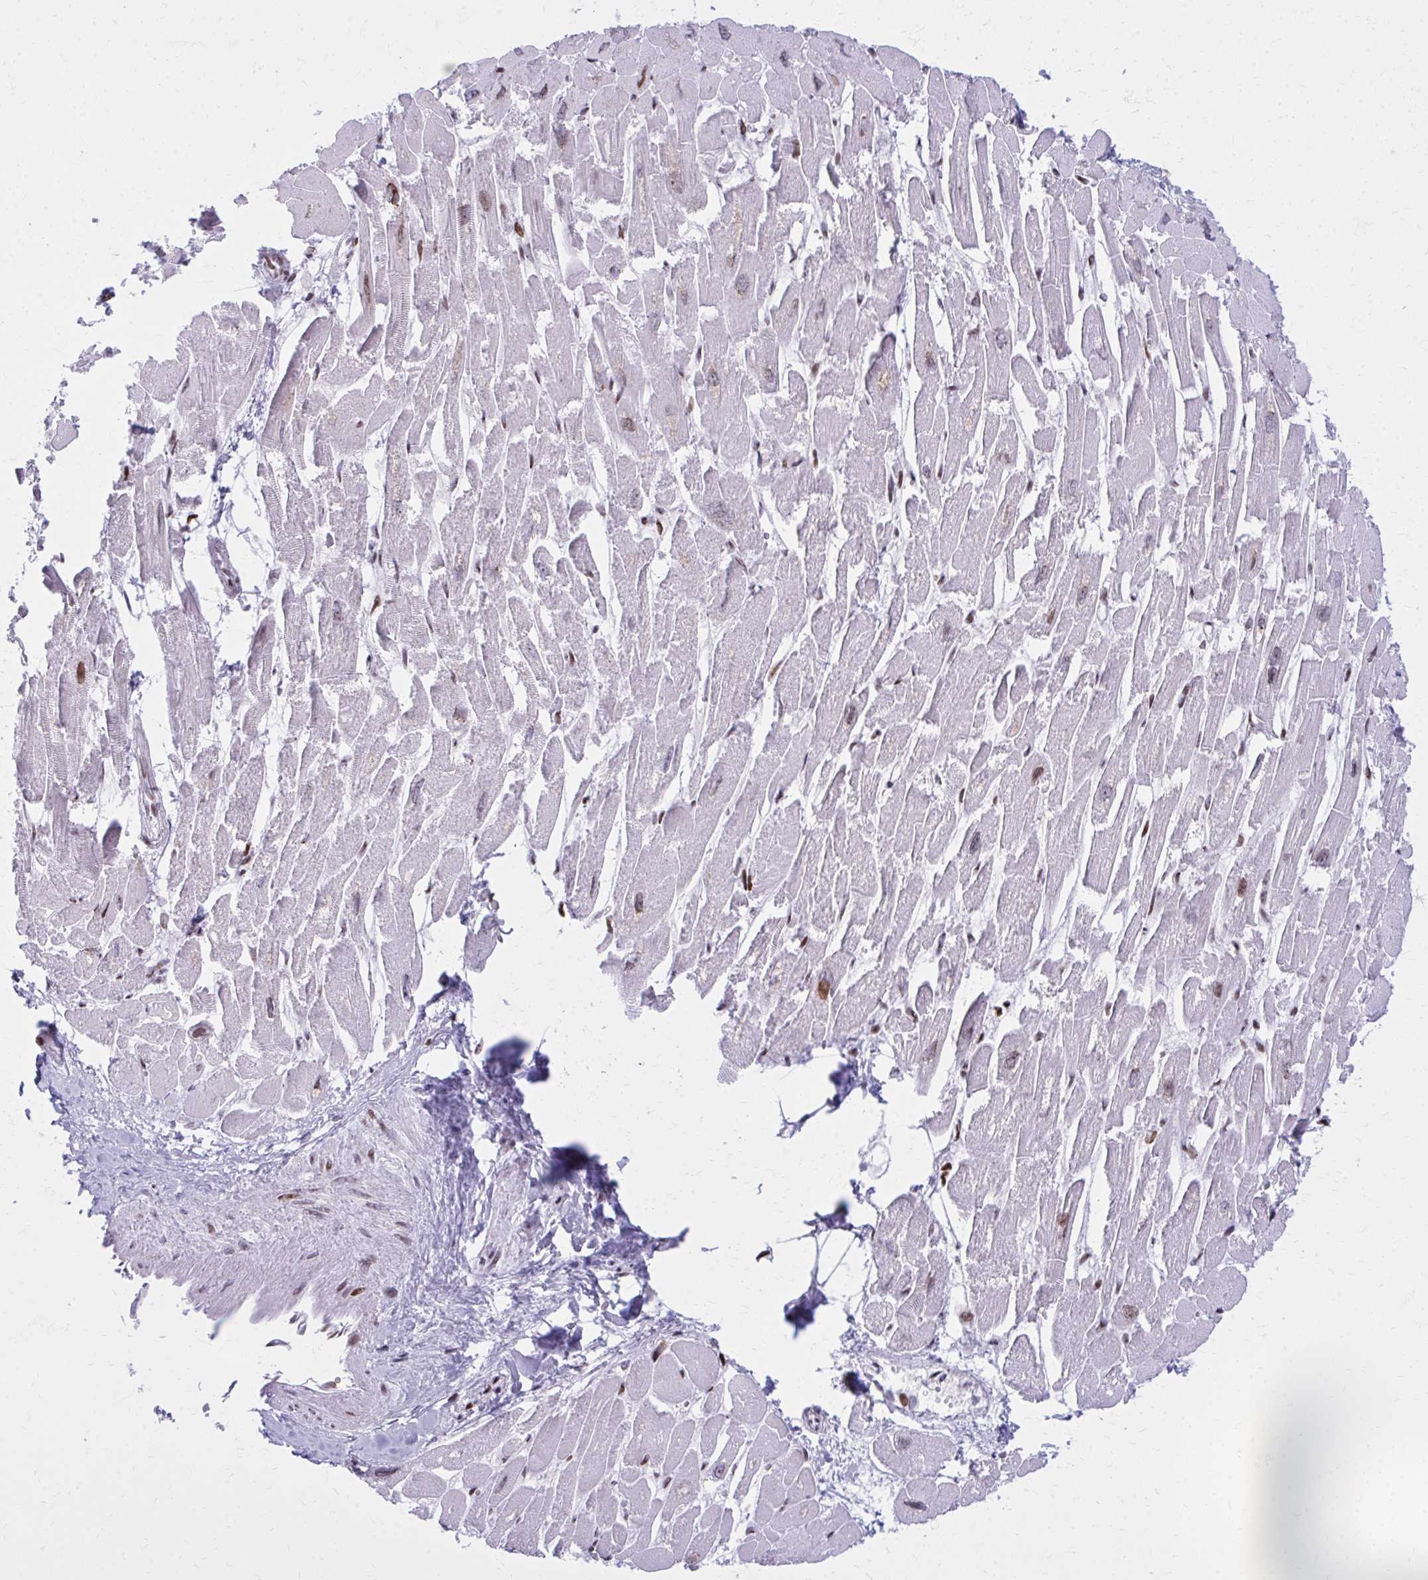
{"staining": {"intensity": "moderate", "quantity": "25%-75%", "location": "nuclear"}, "tissue": "heart muscle", "cell_type": "Cardiomyocytes", "image_type": "normal", "snomed": [{"axis": "morphology", "description": "Normal tissue, NOS"}, {"axis": "topography", "description": "Heart"}], "caption": "DAB immunohistochemical staining of benign human heart muscle reveals moderate nuclear protein staining in about 25%-75% of cardiomyocytes.", "gene": "AP5M1", "patient": {"sex": "male", "age": 54}}